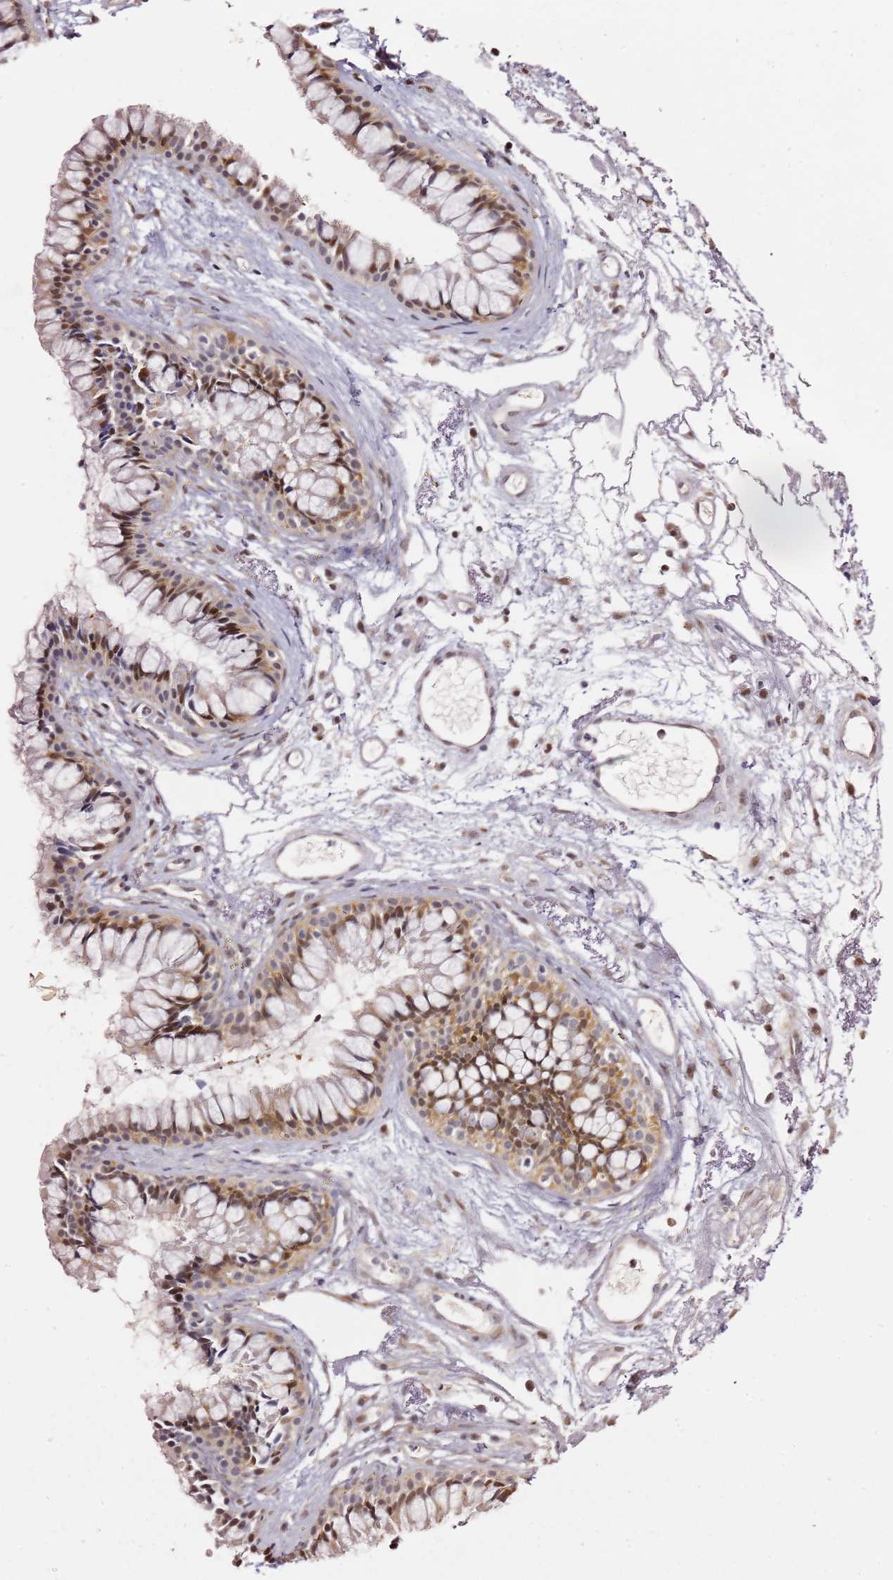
{"staining": {"intensity": "moderate", "quantity": ">75%", "location": "cytoplasmic/membranous,nuclear"}, "tissue": "nasopharynx", "cell_type": "Respiratory epithelial cells", "image_type": "normal", "snomed": [{"axis": "morphology", "description": "Normal tissue, NOS"}, {"axis": "topography", "description": "Nasopharynx"}], "caption": "Immunohistochemical staining of benign human nasopharynx demonstrates medium levels of moderate cytoplasmic/membranous,nuclear staining in about >75% of respiratory epithelial cells.", "gene": "PSMD4", "patient": {"sex": "male", "age": 82}}